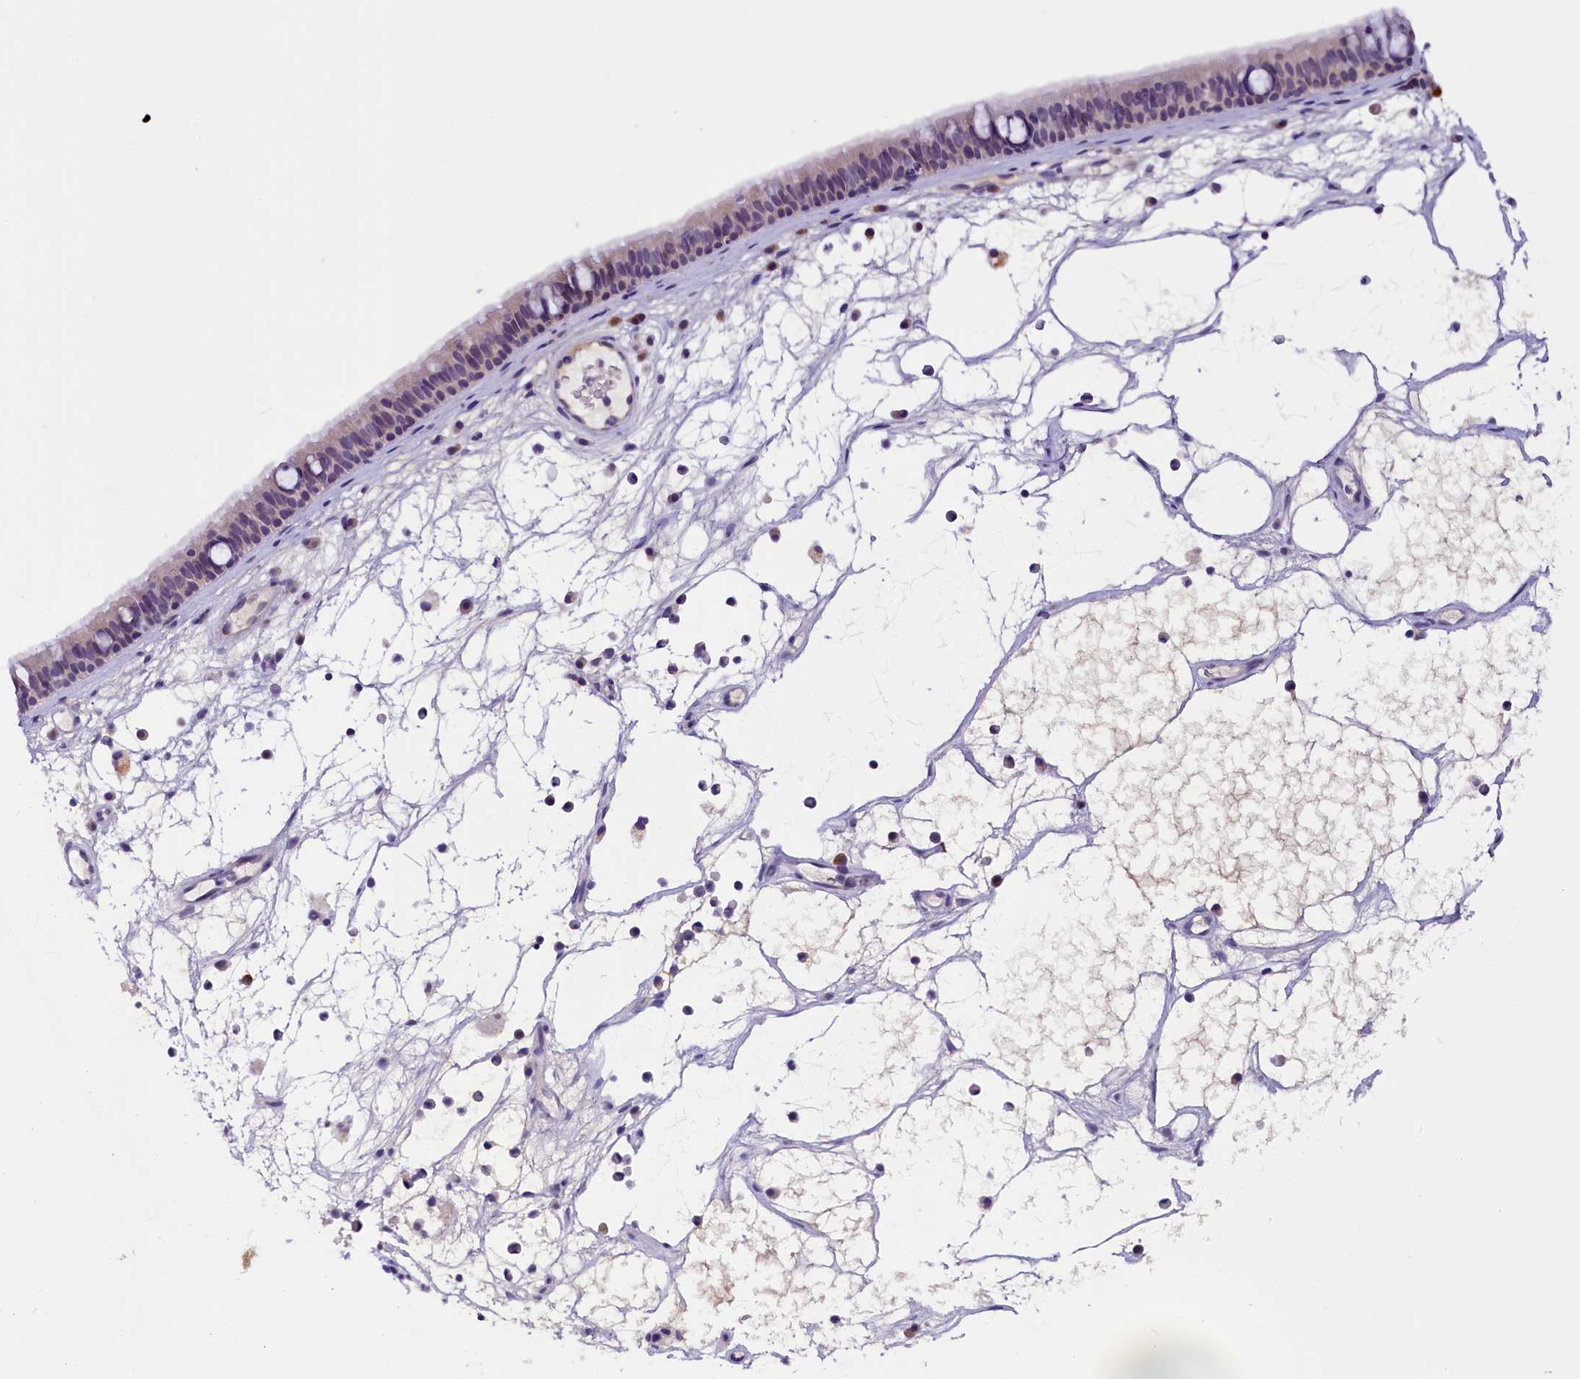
{"staining": {"intensity": "negative", "quantity": "none", "location": "none"}, "tissue": "nasopharynx", "cell_type": "Respiratory epithelial cells", "image_type": "normal", "snomed": [{"axis": "morphology", "description": "Normal tissue, NOS"}, {"axis": "morphology", "description": "Inflammation, NOS"}, {"axis": "morphology", "description": "Malignant melanoma, Metastatic site"}, {"axis": "topography", "description": "Nasopharynx"}], "caption": "The immunohistochemistry micrograph has no significant positivity in respiratory epithelial cells of nasopharynx.", "gene": "IQCN", "patient": {"sex": "male", "age": 70}}